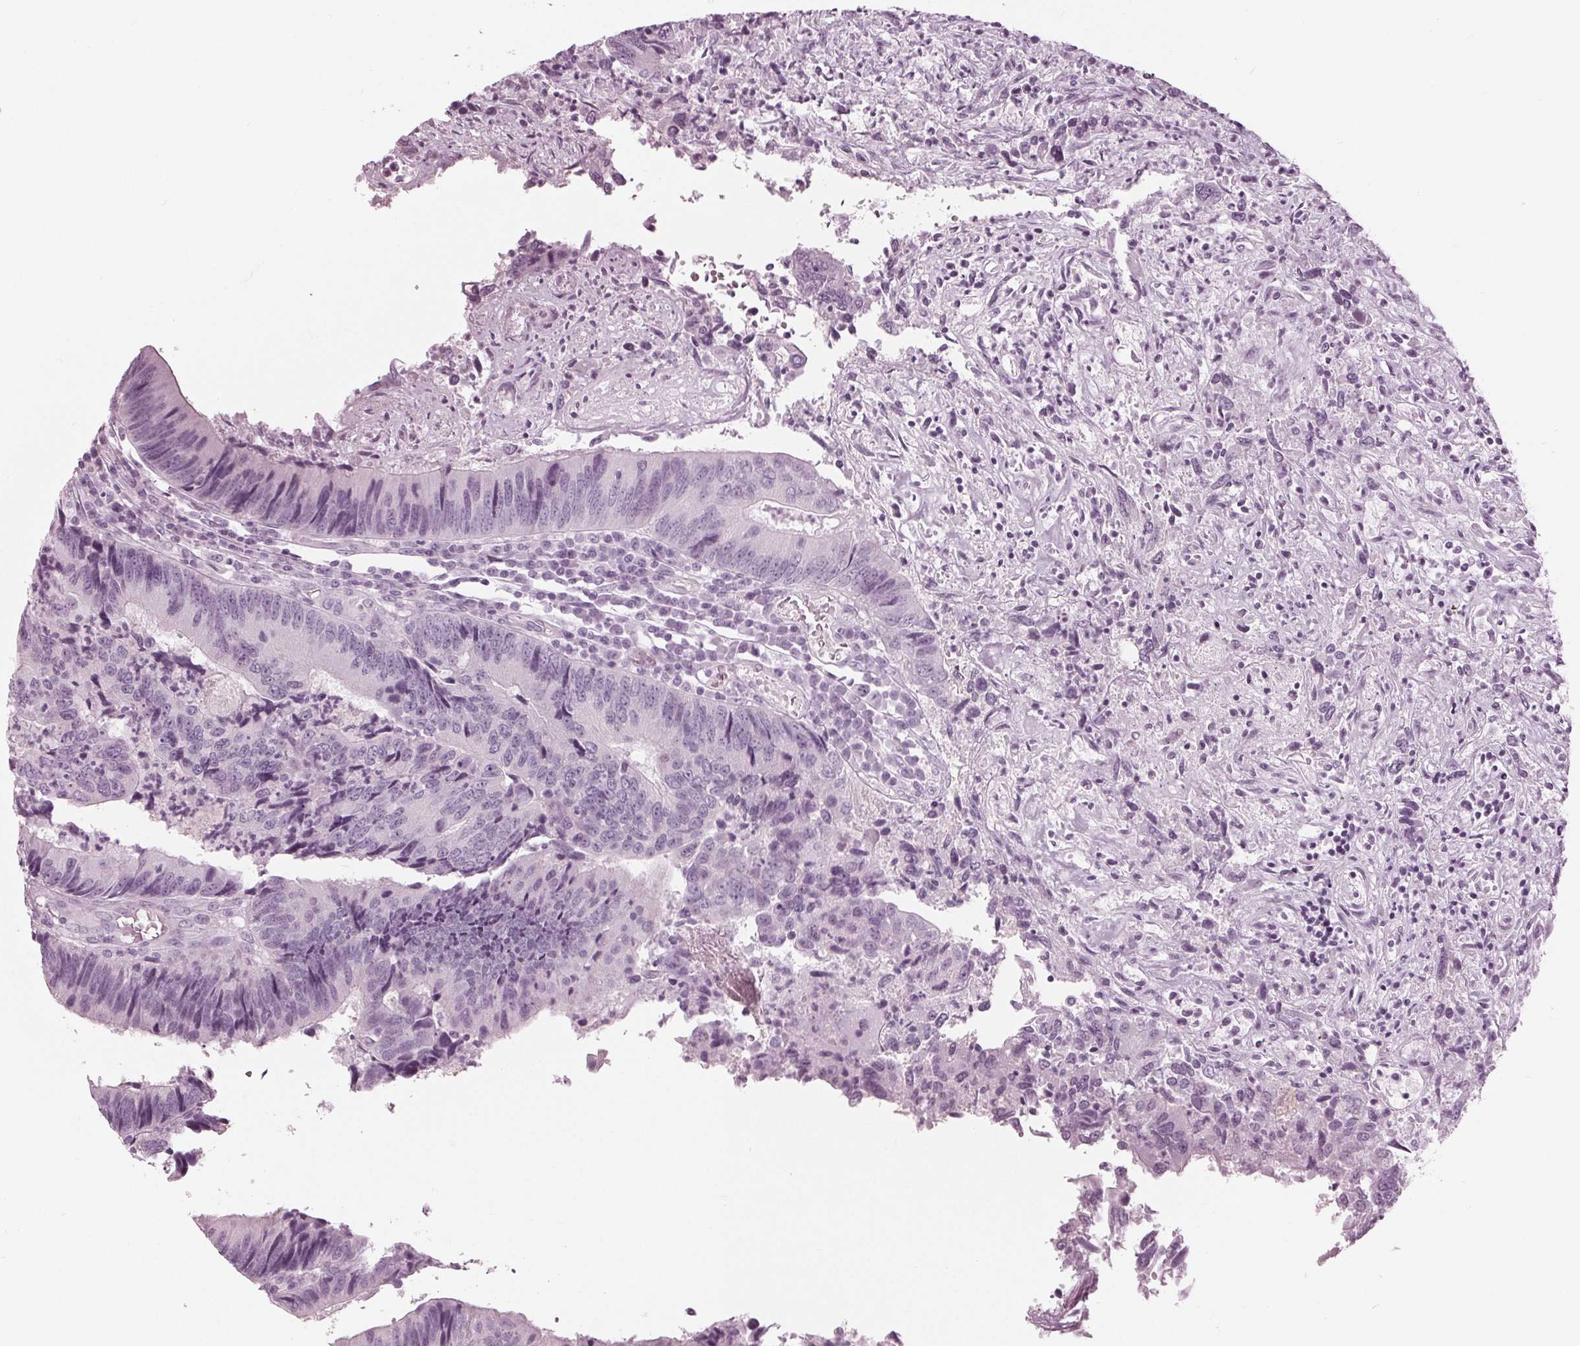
{"staining": {"intensity": "negative", "quantity": "none", "location": "none"}, "tissue": "colorectal cancer", "cell_type": "Tumor cells", "image_type": "cancer", "snomed": [{"axis": "morphology", "description": "Adenocarcinoma, NOS"}, {"axis": "topography", "description": "Colon"}], "caption": "Tumor cells show no significant staining in colorectal cancer. Nuclei are stained in blue.", "gene": "KRT28", "patient": {"sex": "female", "age": 67}}